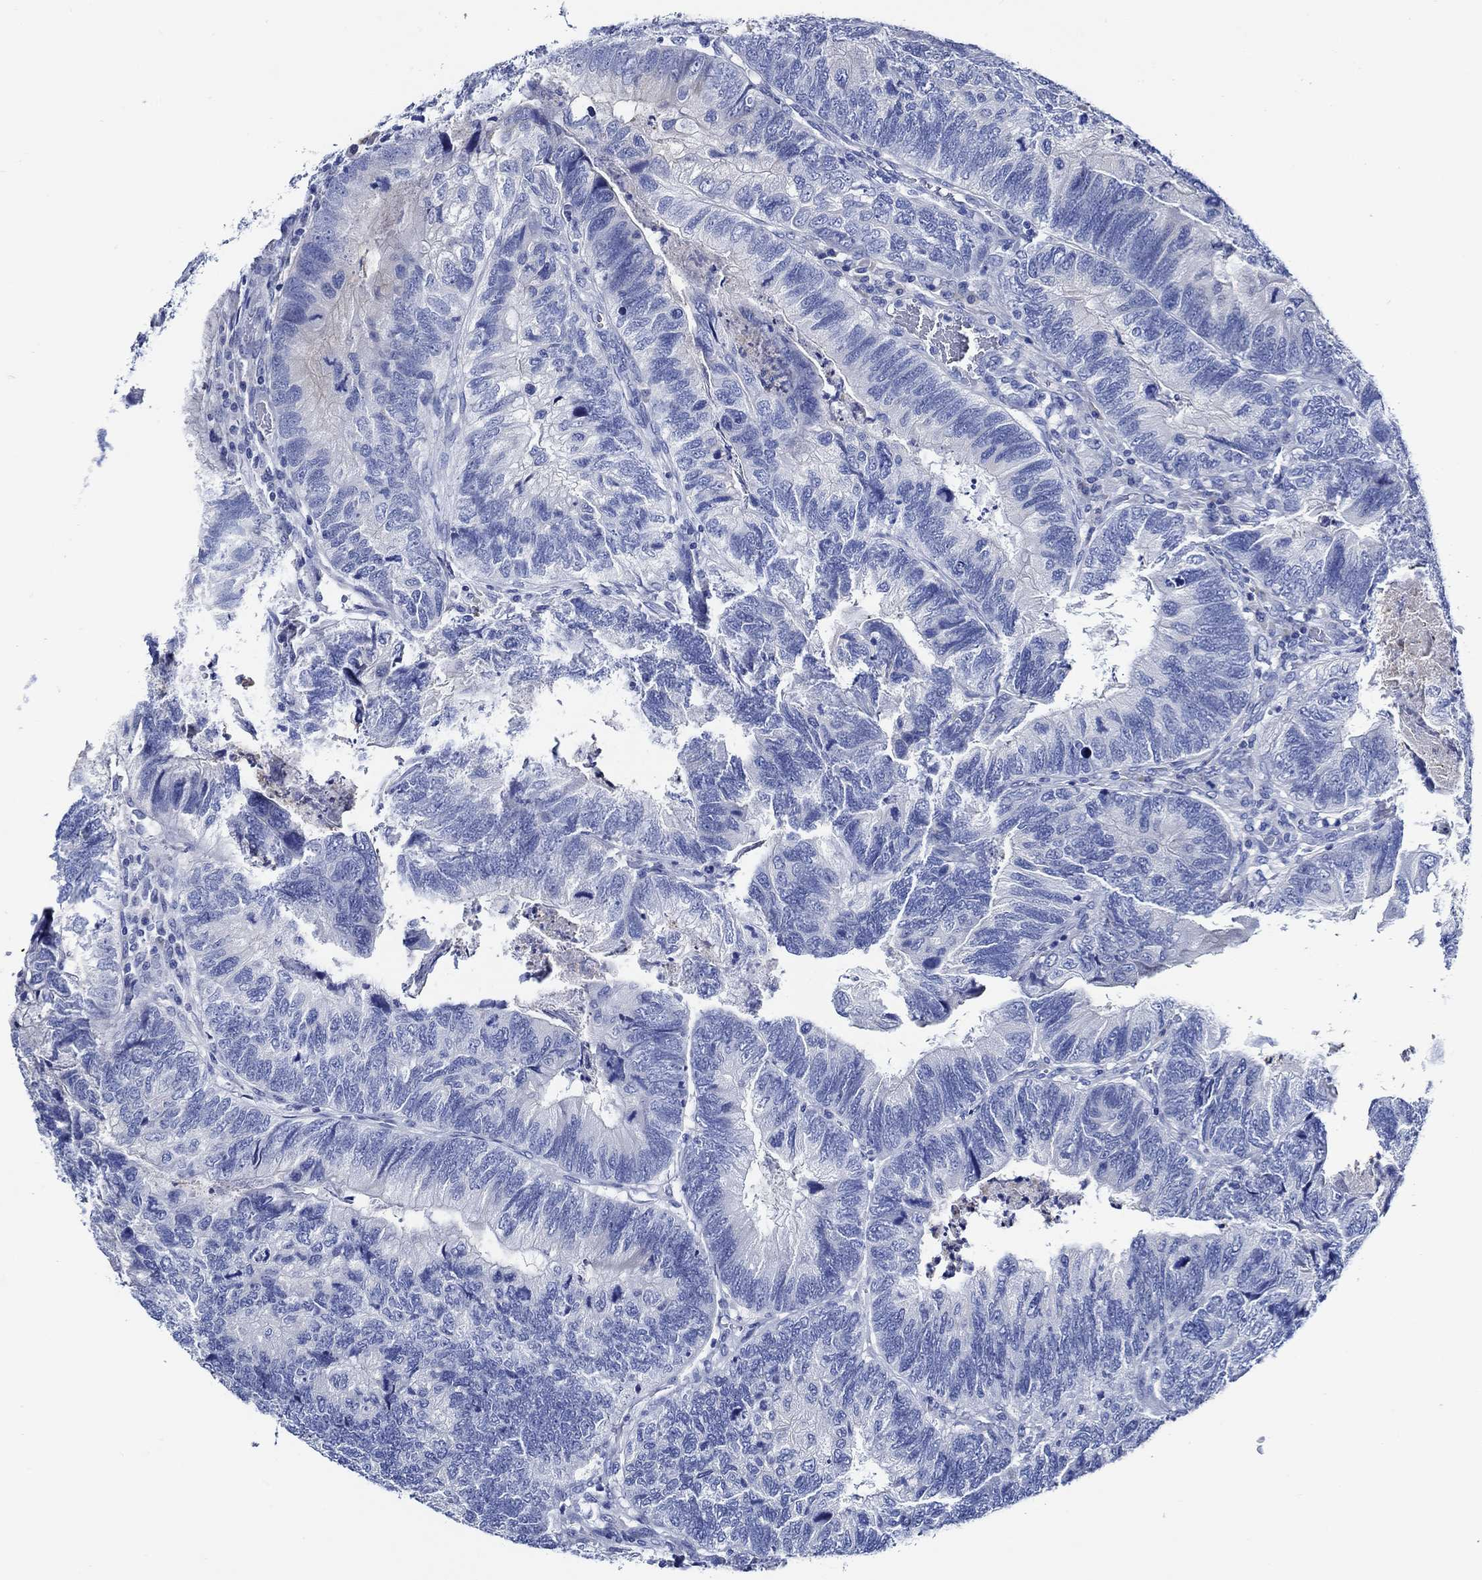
{"staining": {"intensity": "negative", "quantity": "none", "location": "none"}, "tissue": "colorectal cancer", "cell_type": "Tumor cells", "image_type": "cancer", "snomed": [{"axis": "morphology", "description": "Adenocarcinoma, NOS"}, {"axis": "topography", "description": "Colon"}], "caption": "Colorectal adenocarcinoma was stained to show a protein in brown. There is no significant expression in tumor cells.", "gene": "WDR62", "patient": {"sex": "female", "age": 67}}